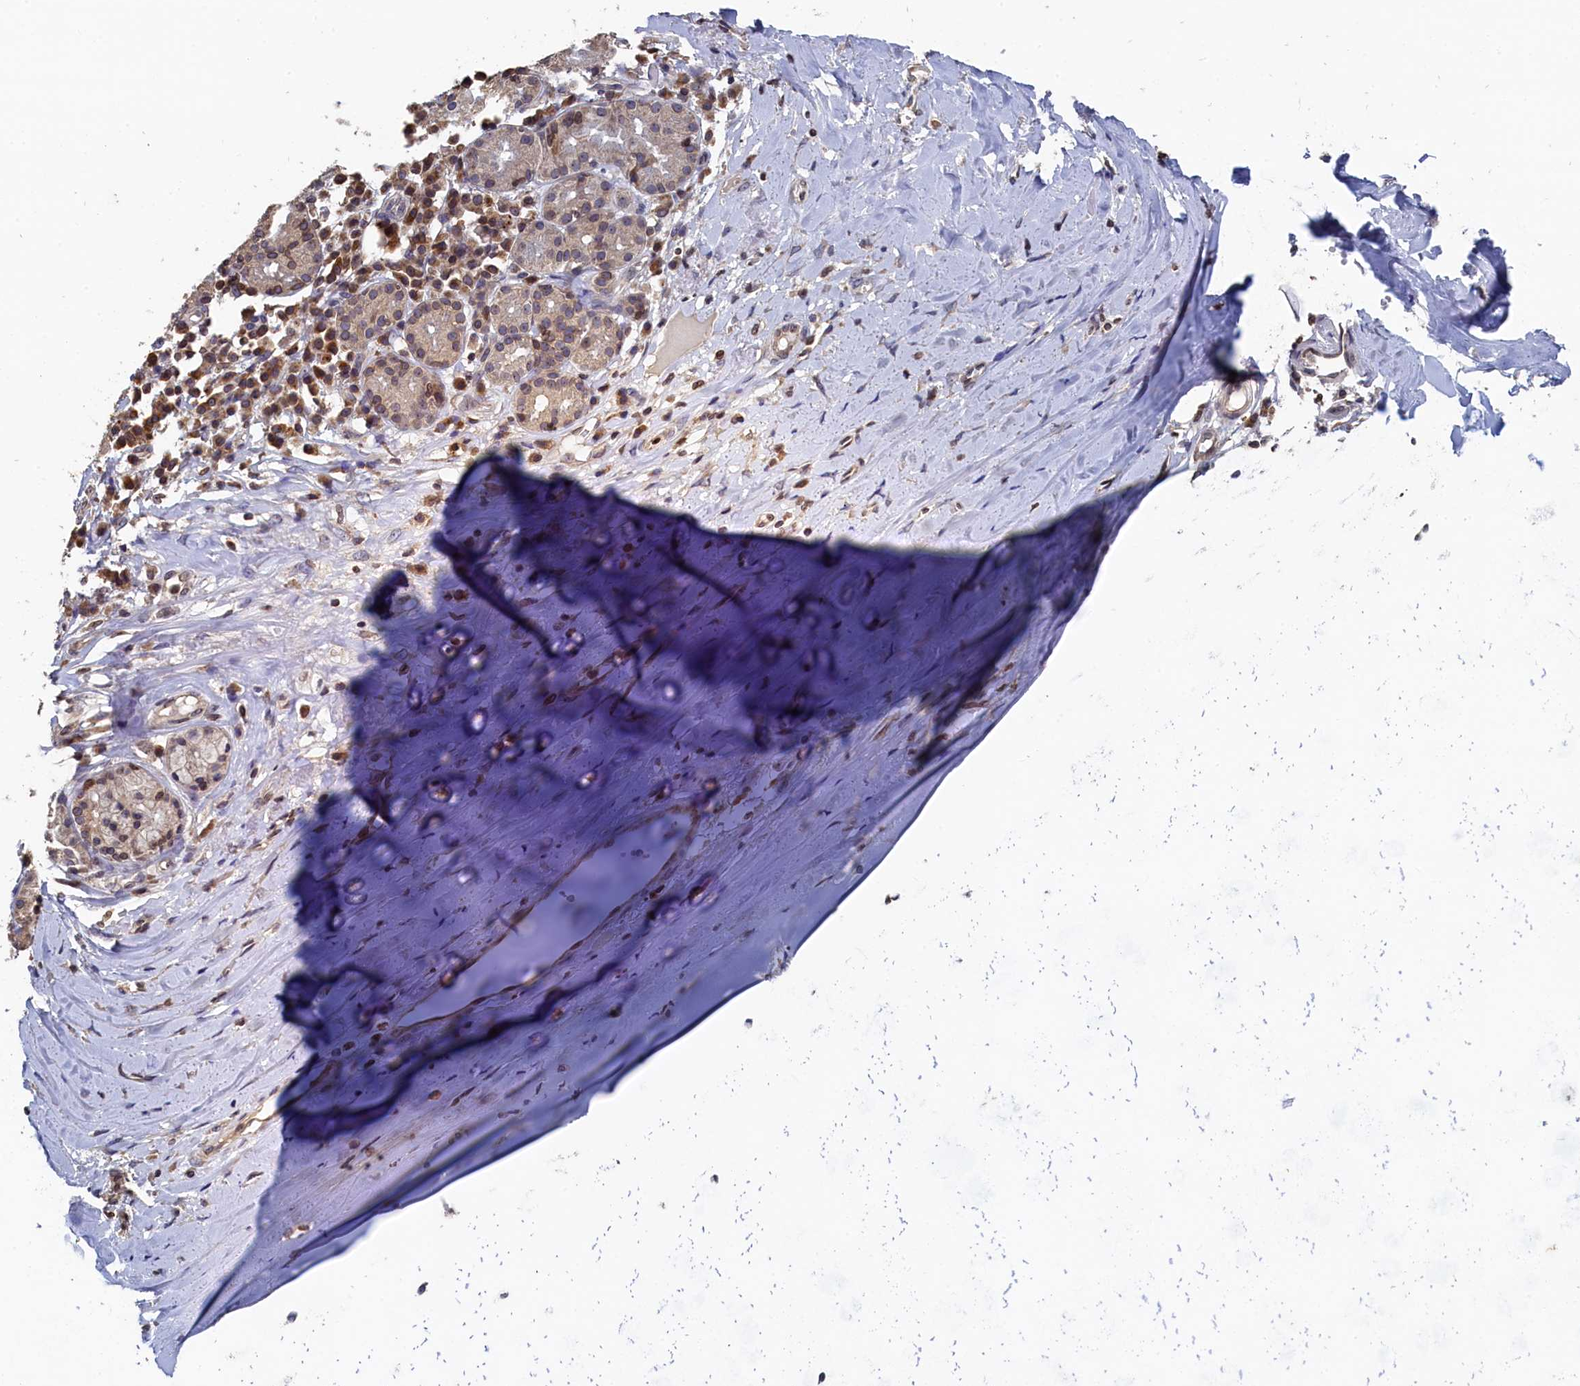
{"staining": {"intensity": "negative", "quantity": "none", "location": "none"}, "tissue": "adipose tissue", "cell_type": "Adipocytes", "image_type": "normal", "snomed": [{"axis": "morphology", "description": "Normal tissue, NOS"}, {"axis": "morphology", "description": "Basal cell carcinoma"}, {"axis": "topography", "description": "Cartilage tissue"}, {"axis": "topography", "description": "Nasopharynx"}, {"axis": "topography", "description": "Oral tissue"}], "caption": "Normal adipose tissue was stained to show a protein in brown. There is no significant staining in adipocytes.", "gene": "ANKEF1", "patient": {"sex": "female", "age": 77}}